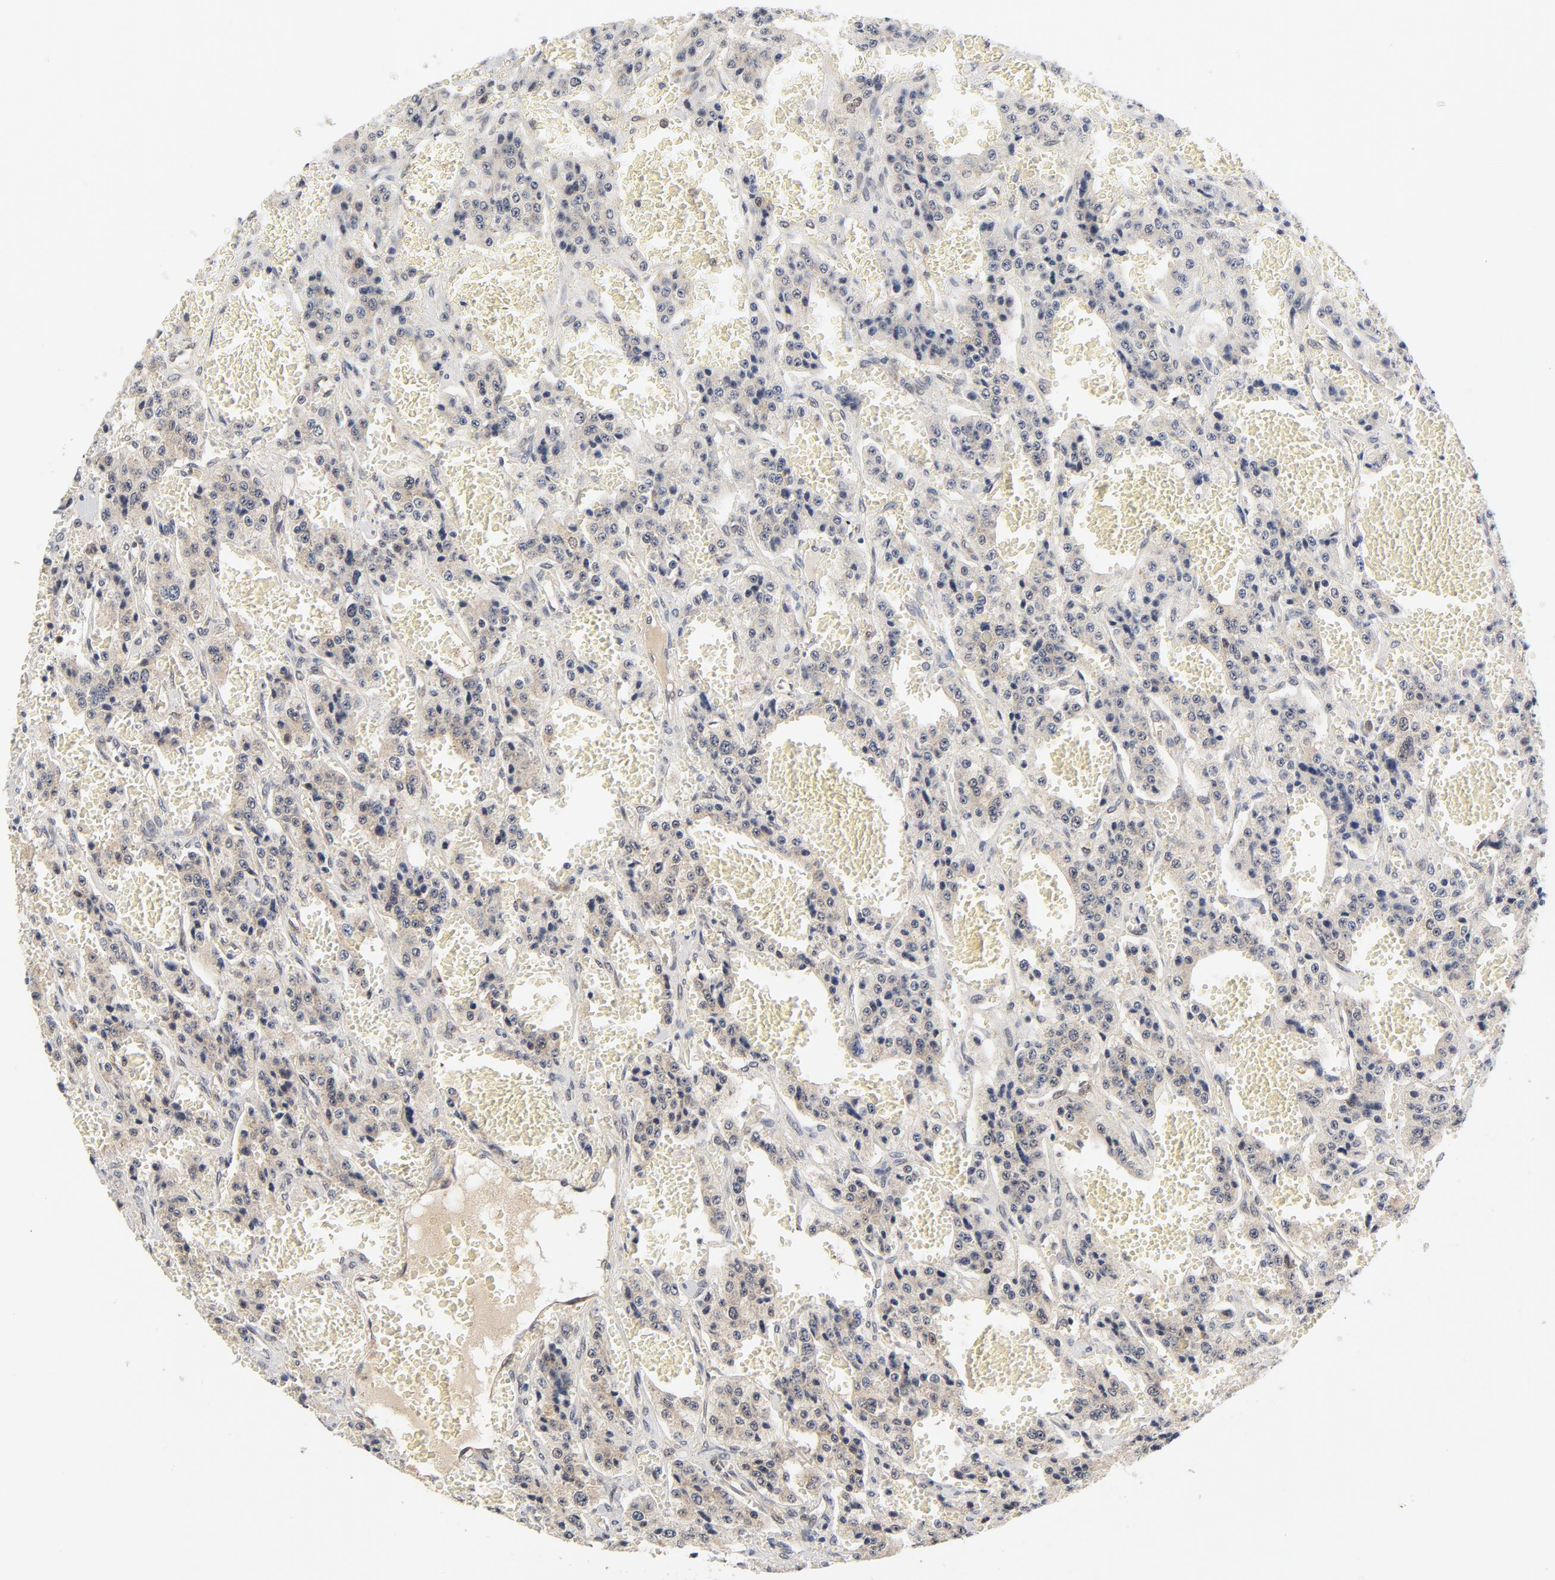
{"staining": {"intensity": "weak", "quantity": ">75%", "location": "cytoplasmic/membranous"}, "tissue": "carcinoid", "cell_type": "Tumor cells", "image_type": "cancer", "snomed": [{"axis": "morphology", "description": "Carcinoid, malignant, NOS"}, {"axis": "topography", "description": "Small intestine"}], "caption": "Immunohistochemistry (IHC) of carcinoid (malignant) exhibits low levels of weak cytoplasmic/membranous expression in approximately >75% of tumor cells.", "gene": "EIF4E", "patient": {"sex": "male", "age": 52}}